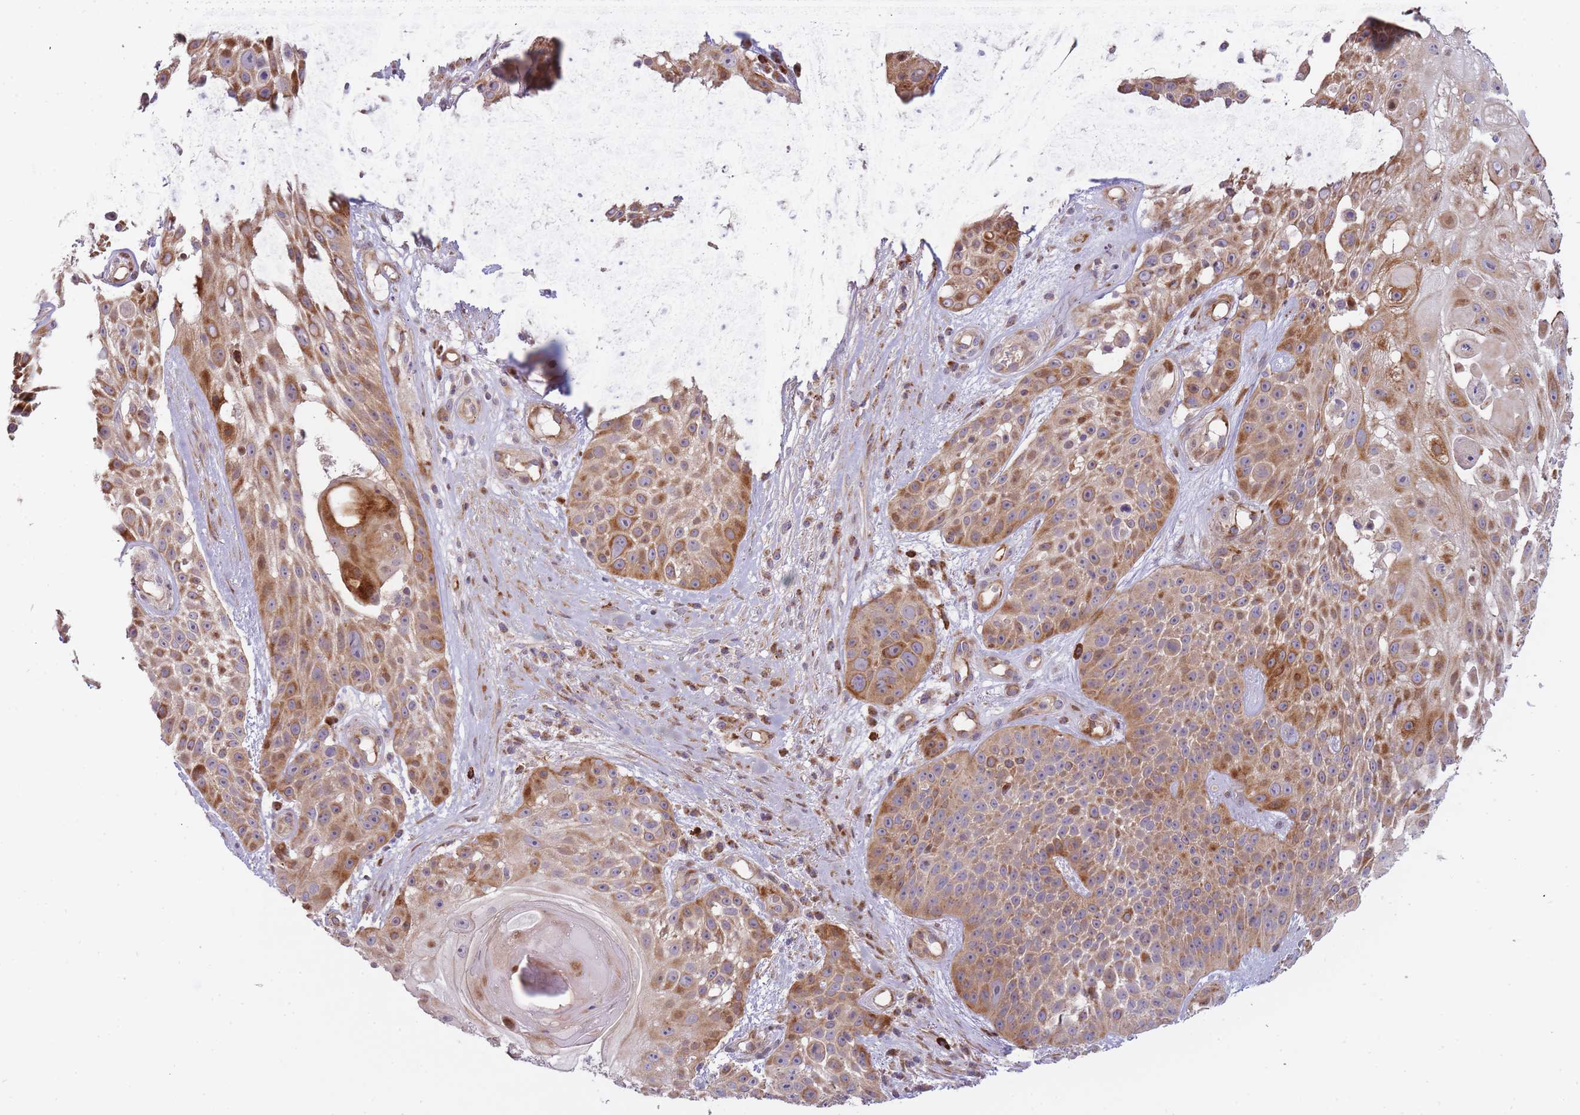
{"staining": {"intensity": "moderate", "quantity": ">75%", "location": "cytoplasmic/membranous"}, "tissue": "skin cancer", "cell_type": "Tumor cells", "image_type": "cancer", "snomed": [{"axis": "morphology", "description": "Squamous cell carcinoma, NOS"}, {"axis": "topography", "description": "Skin"}], "caption": "Immunohistochemistry (IHC) staining of skin cancer (squamous cell carcinoma), which displays medium levels of moderate cytoplasmic/membranous positivity in about >75% of tumor cells indicating moderate cytoplasmic/membranous protein staining. The staining was performed using DAB (3,3'-diaminobenzidine) (brown) for protein detection and nuclei were counterstained in hematoxylin (blue).", "gene": "ATP5MC2", "patient": {"sex": "female", "age": 86}}